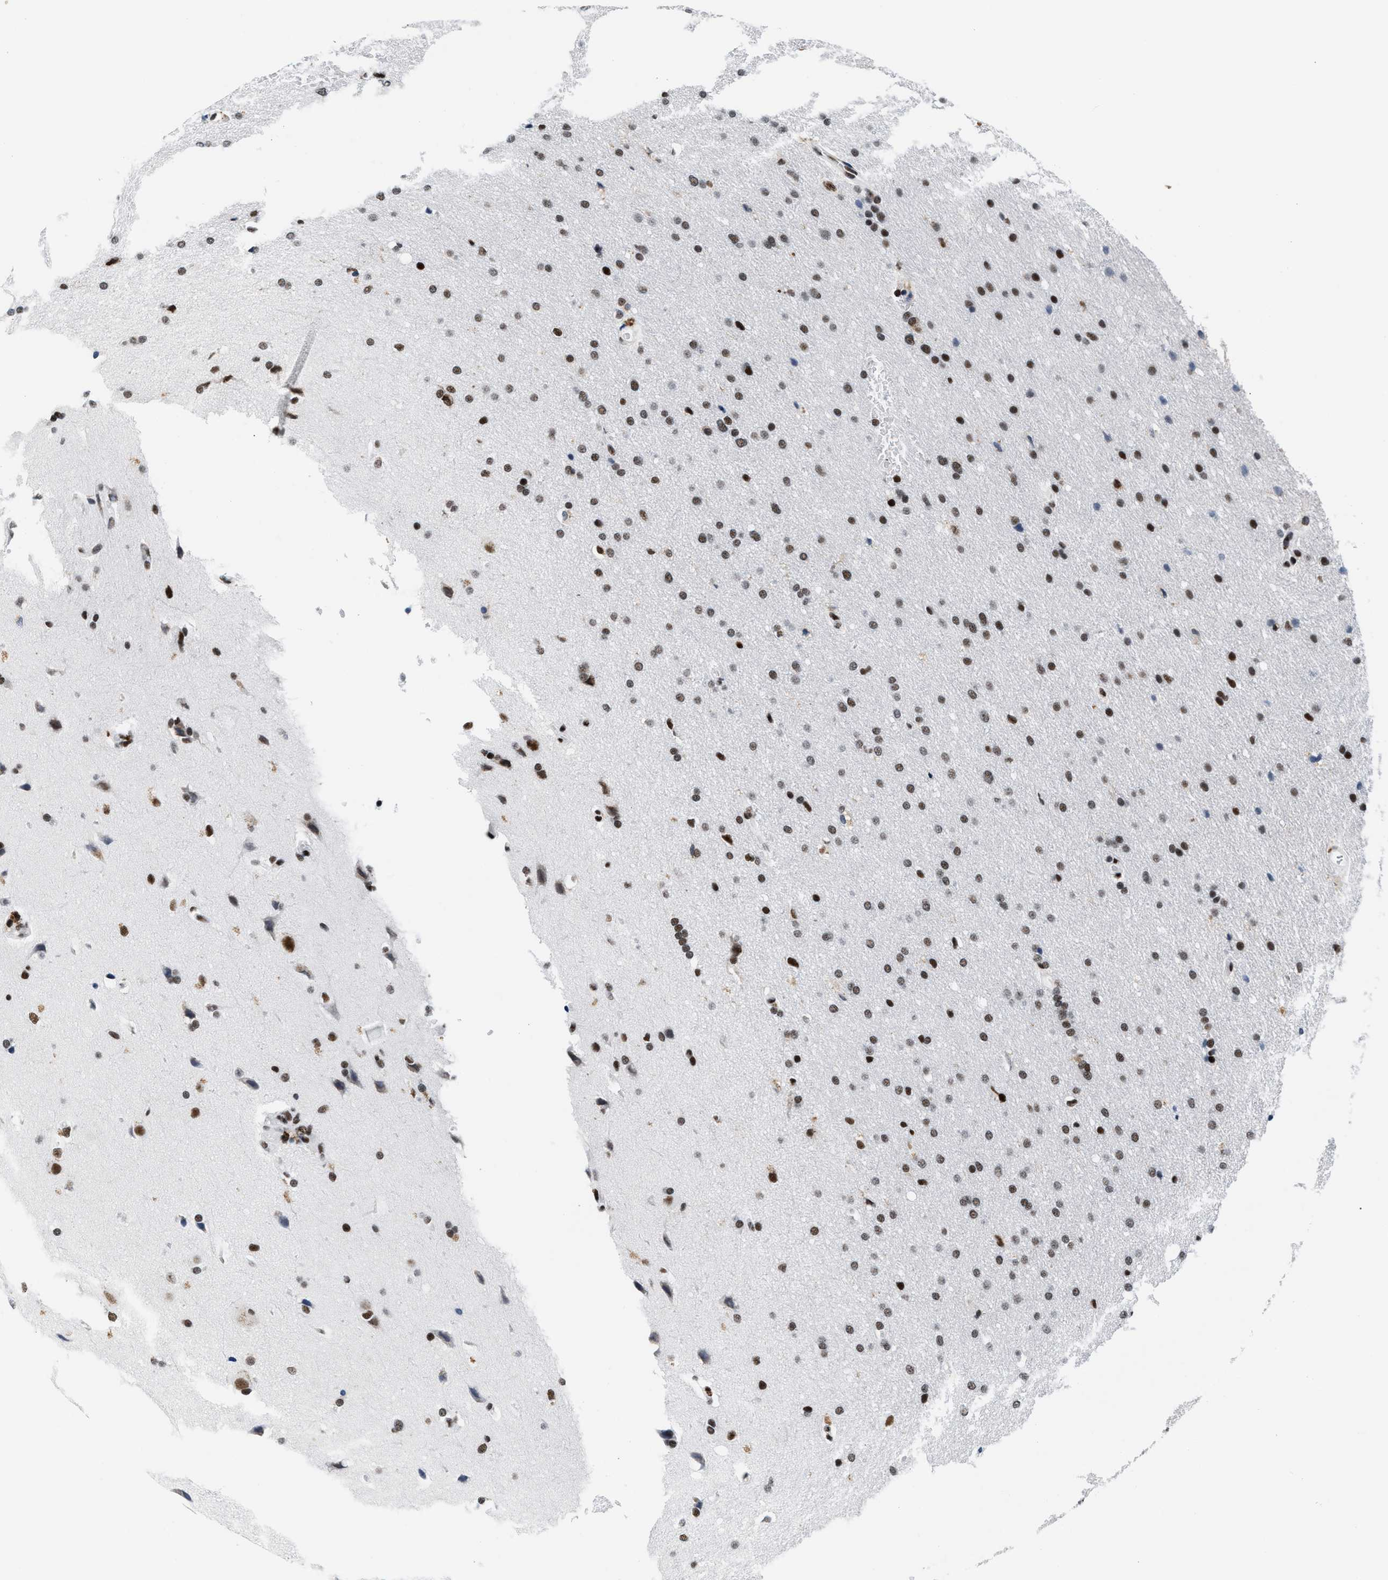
{"staining": {"intensity": "strong", "quantity": ">75%", "location": "nuclear"}, "tissue": "glioma", "cell_type": "Tumor cells", "image_type": "cancer", "snomed": [{"axis": "morphology", "description": "Glioma, malignant, Low grade"}, {"axis": "topography", "description": "Brain"}], "caption": "DAB (3,3'-diaminobenzidine) immunohistochemical staining of human low-grade glioma (malignant) reveals strong nuclear protein expression in approximately >75% of tumor cells.", "gene": "RAD50", "patient": {"sex": "female", "age": 37}}